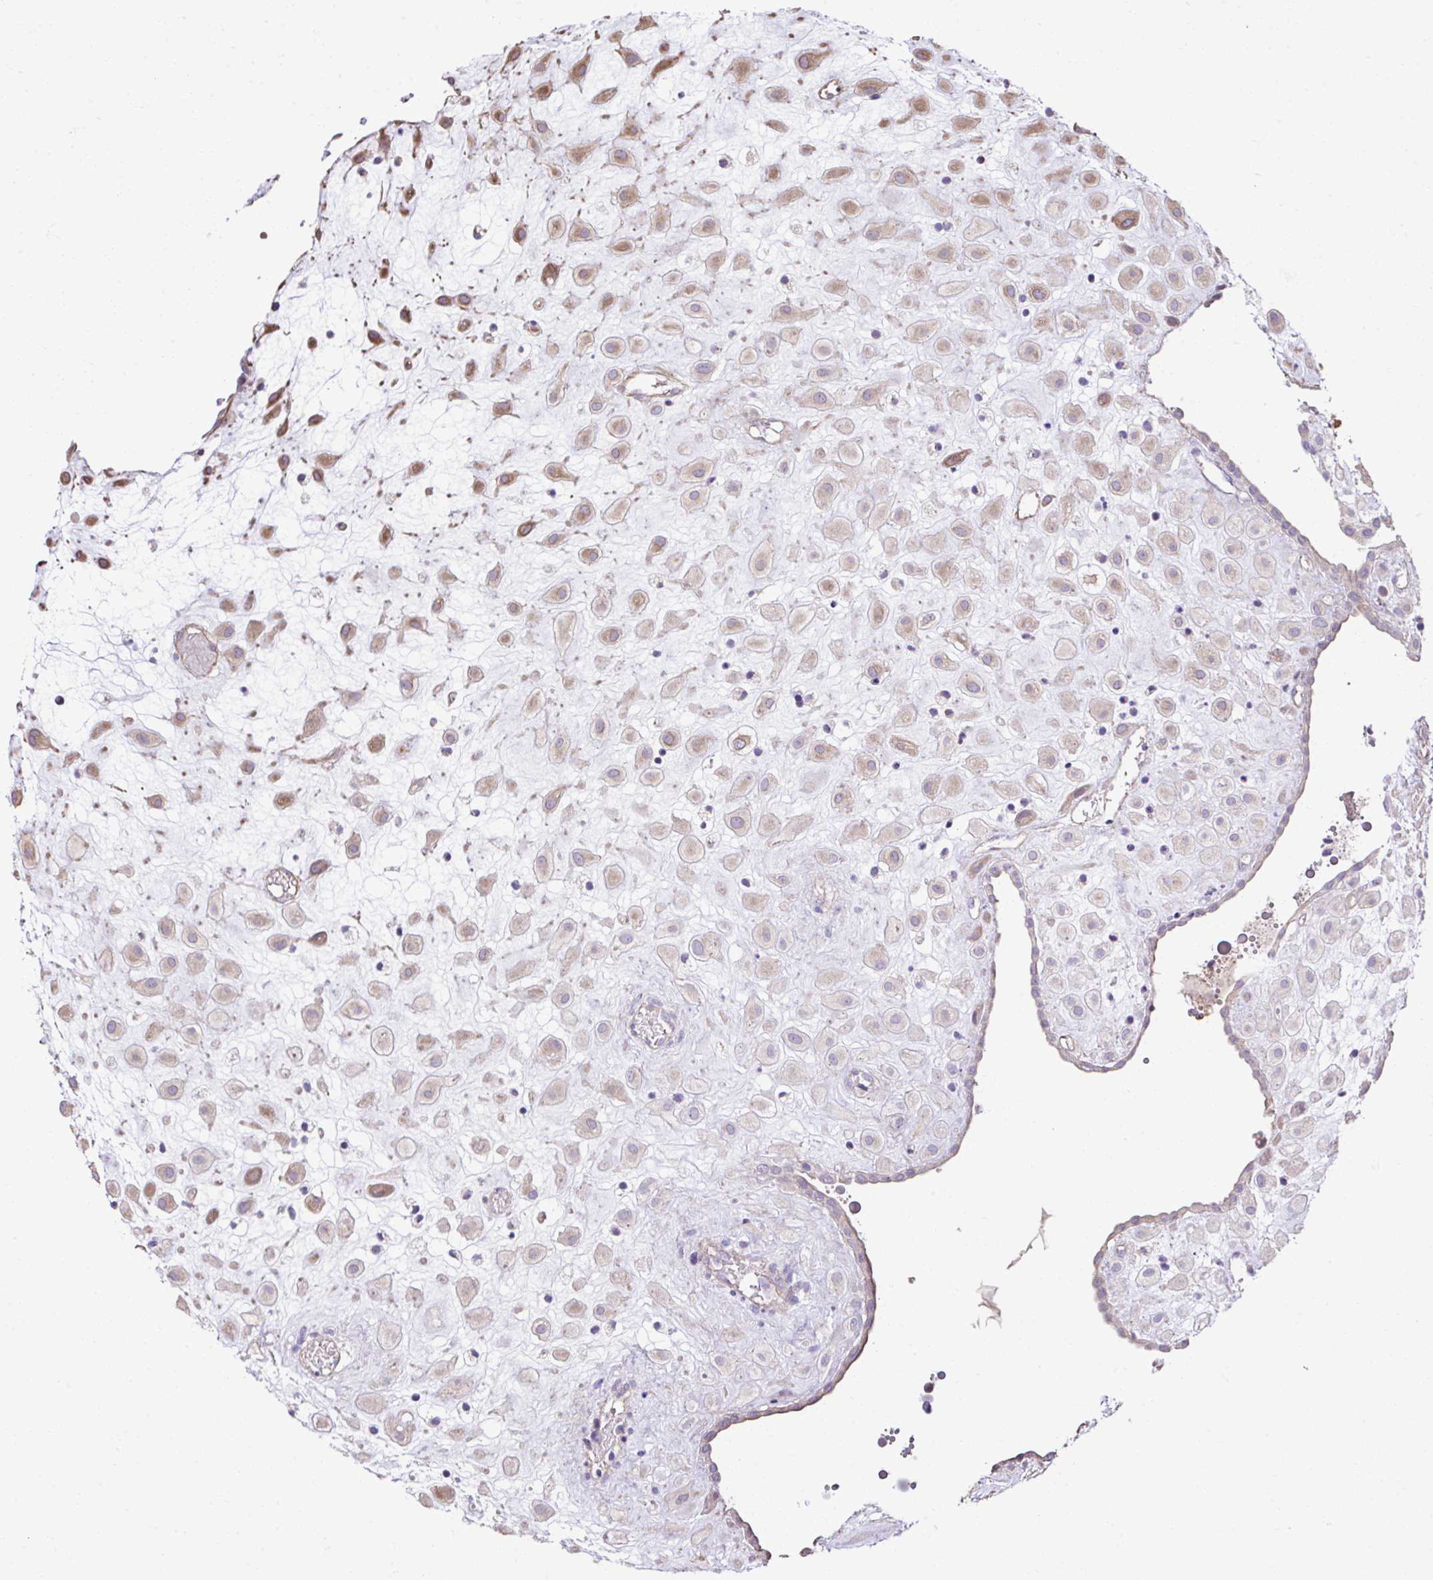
{"staining": {"intensity": "moderate", "quantity": "<25%", "location": "cytoplasmic/membranous"}, "tissue": "placenta", "cell_type": "Decidual cells", "image_type": "normal", "snomed": [{"axis": "morphology", "description": "Normal tissue, NOS"}, {"axis": "topography", "description": "Placenta"}], "caption": "Brown immunohistochemical staining in unremarkable placenta displays moderate cytoplasmic/membranous staining in about <25% of decidual cells. Nuclei are stained in blue.", "gene": "CCDC85C", "patient": {"sex": "female", "age": 24}}